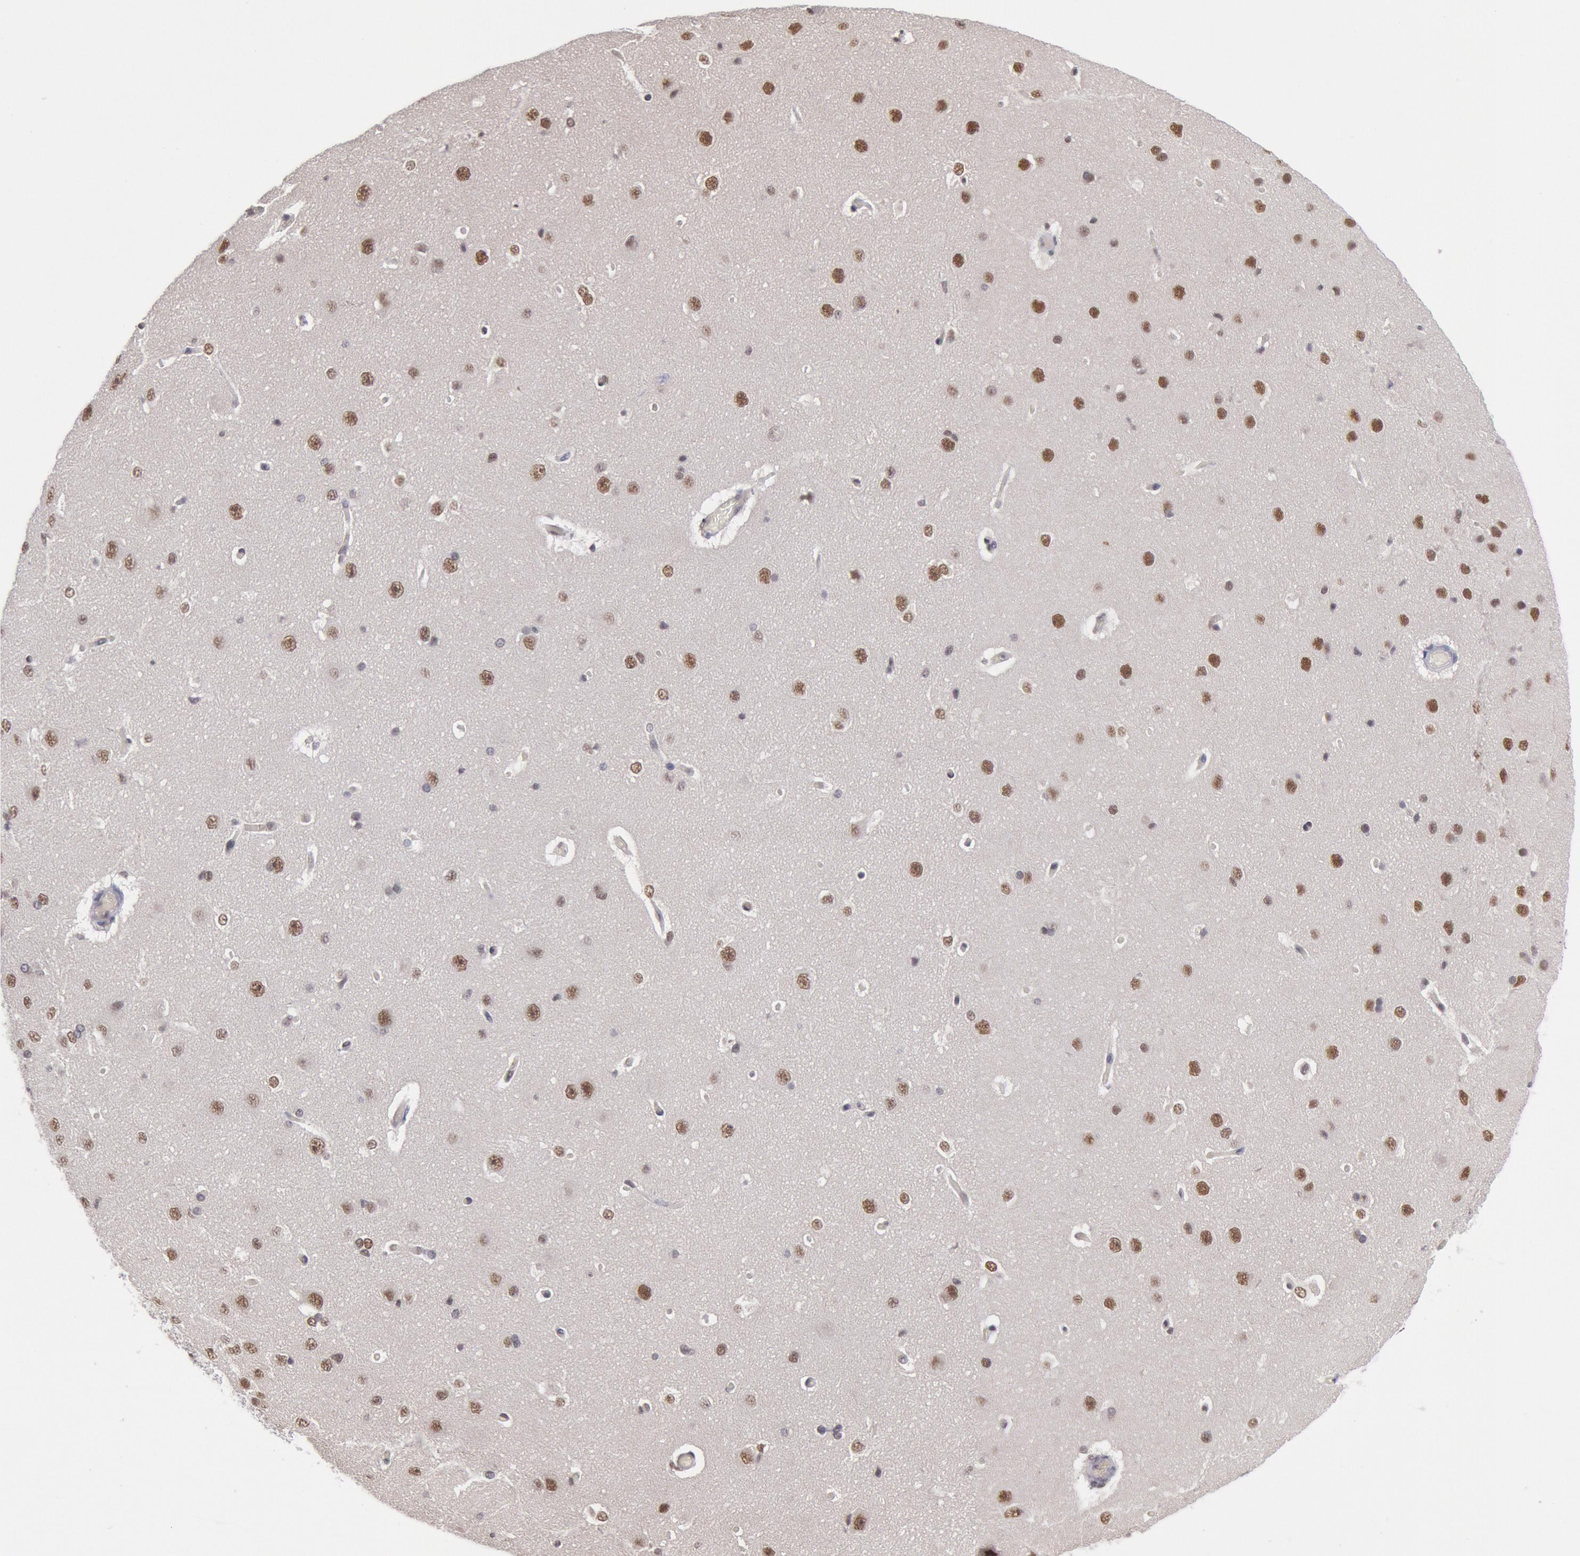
{"staining": {"intensity": "negative", "quantity": "none", "location": "none"}, "tissue": "cerebral cortex", "cell_type": "Endothelial cells", "image_type": "normal", "snomed": [{"axis": "morphology", "description": "Normal tissue, NOS"}, {"axis": "topography", "description": "Cerebral cortex"}], "caption": "Human cerebral cortex stained for a protein using IHC exhibits no staining in endothelial cells.", "gene": "PPP4R3B", "patient": {"sex": "female", "age": 45}}